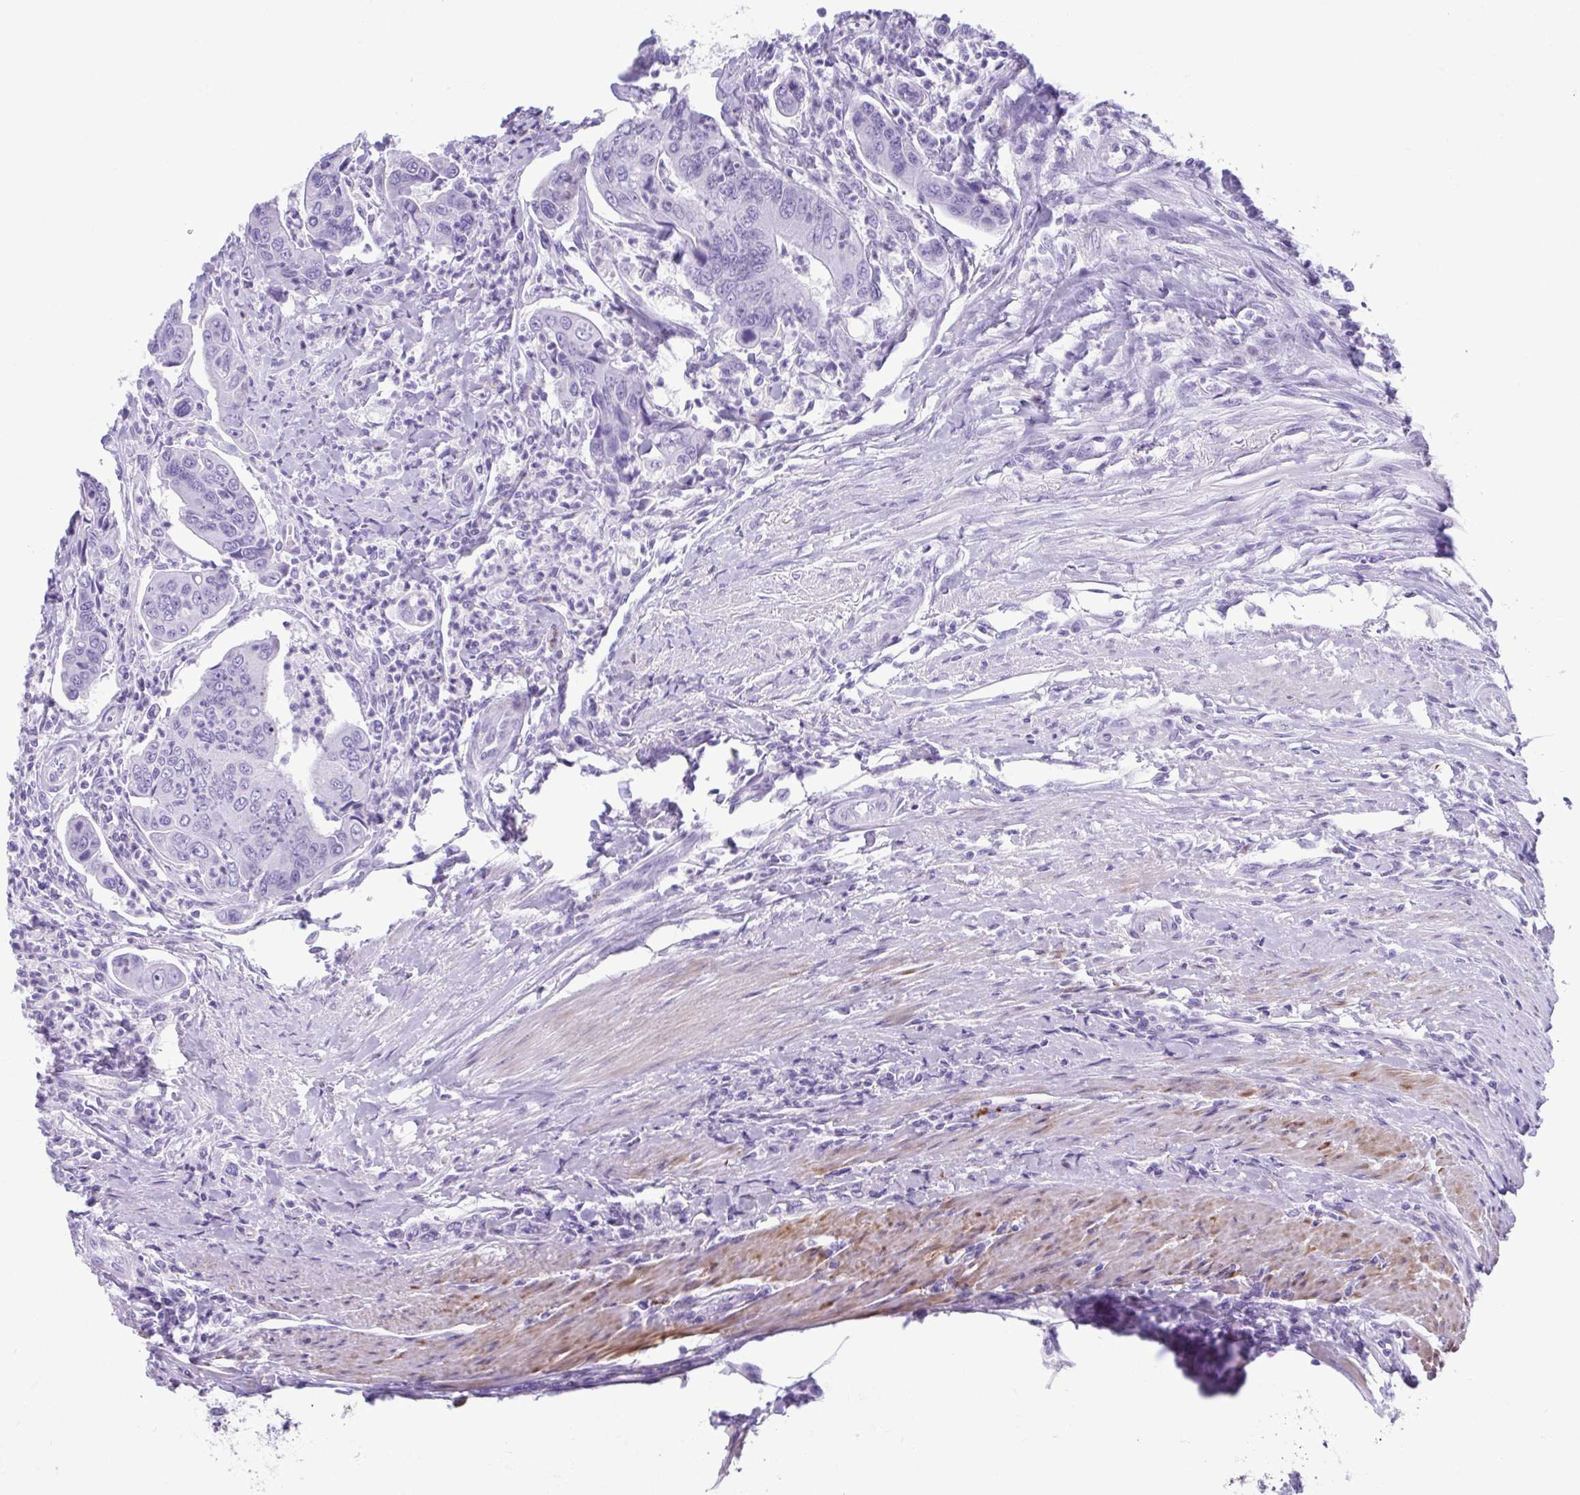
{"staining": {"intensity": "negative", "quantity": "none", "location": "none"}, "tissue": "colorectal cancer", "cell_type": "Tumor cells", "image_type": "cancer", "snomed": [{"axis": "morphology", "description": "Adenocarcinoma, NOS"}, {"axis": "topography", "description": "Colon"}], "caption": "A photomicrograph of human colorectal cancer (adenocarcinoma) is negative for staining in tumor cells.", "gene": "TCEAL3", "patient": {"sex": "female", "age": 67}}